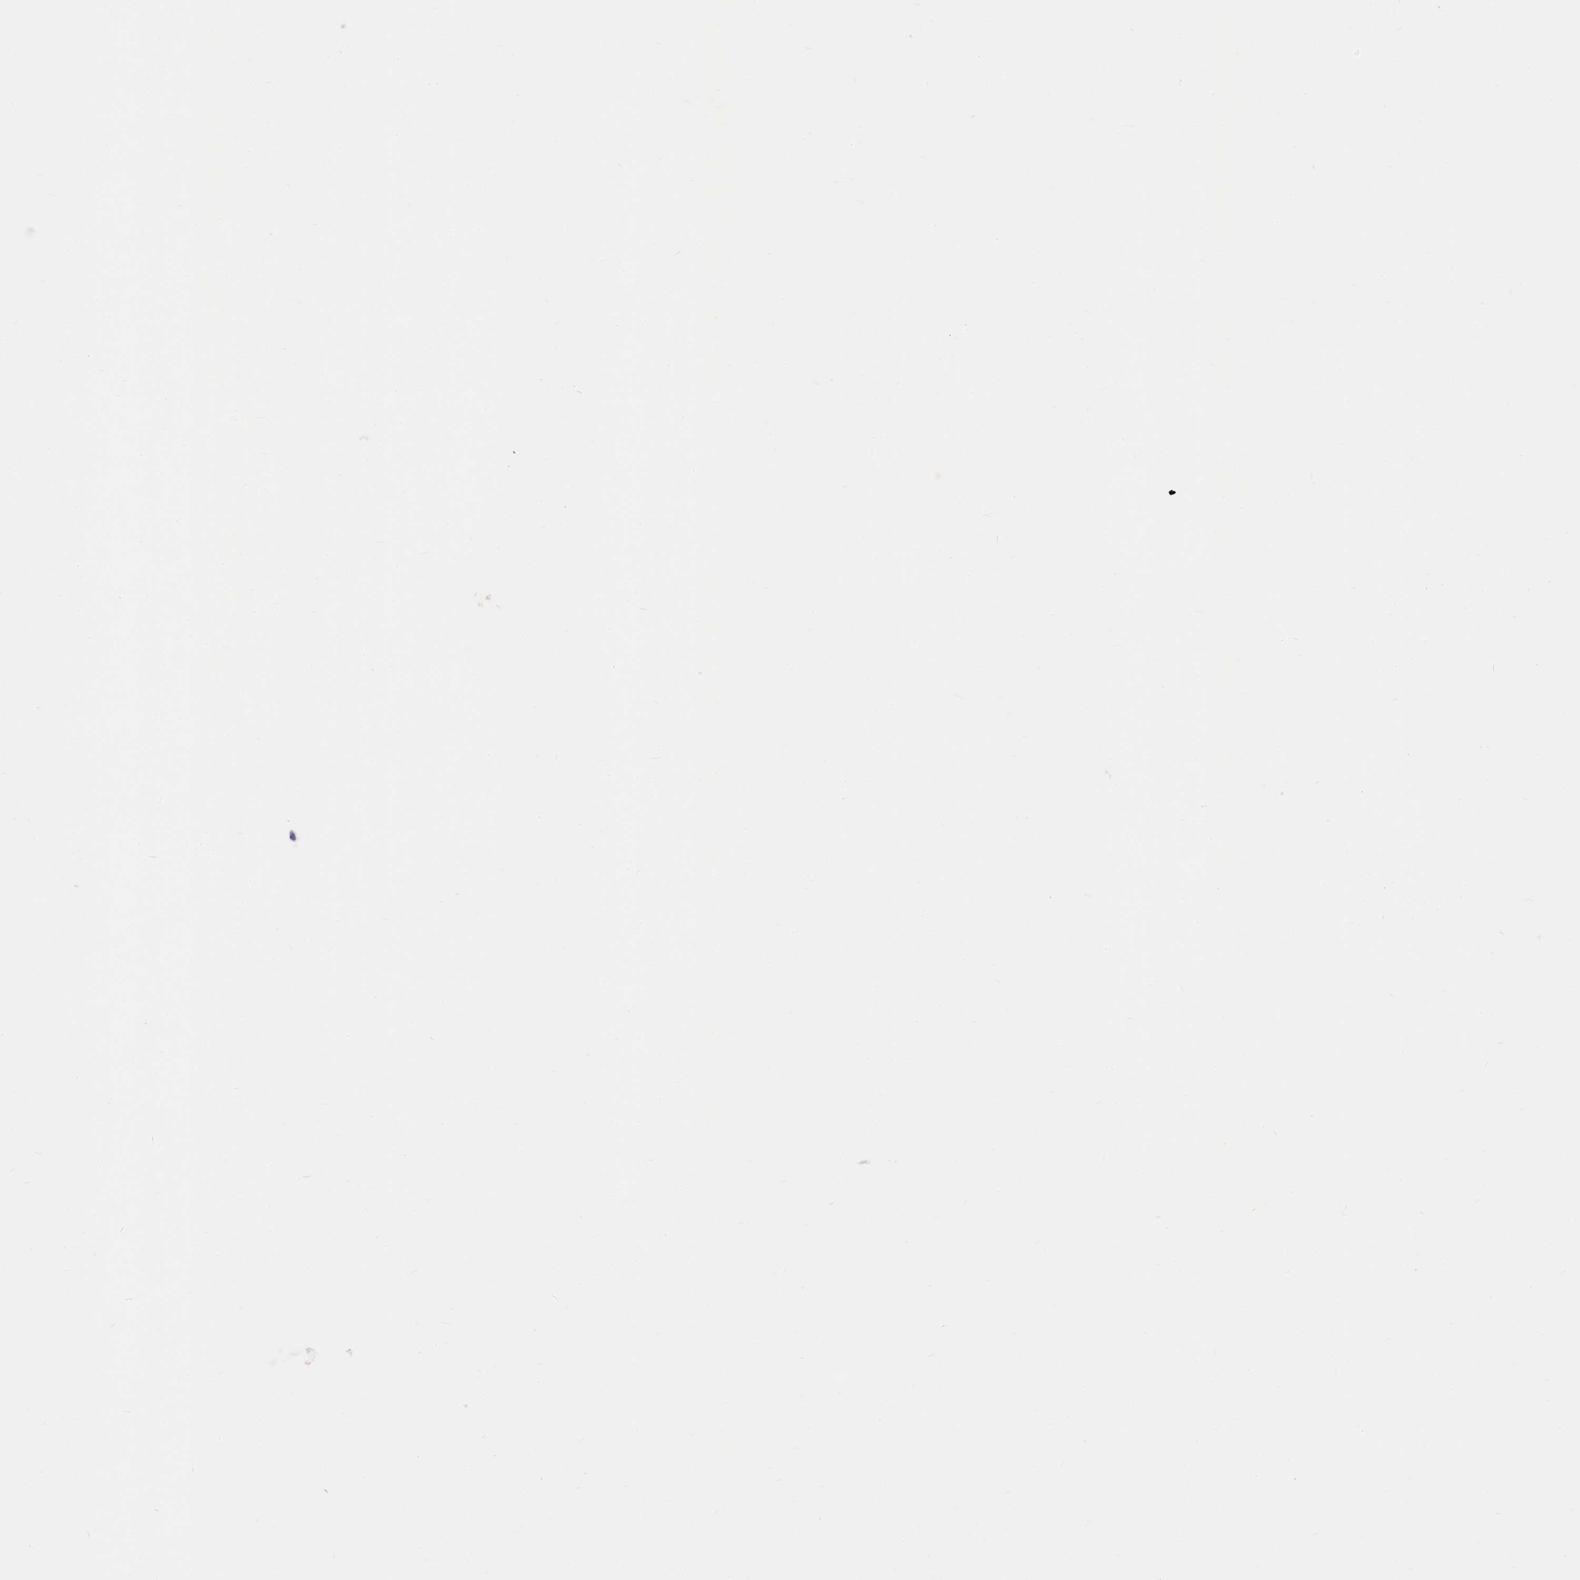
{"staining": {"intensity": "negative", "quantity": "none", "location": "none"}, "tissue": "glioma", "cell_type": "Tumor cells", "image_type": "cancer", "snomed": [{"axis": "morphology", "description": "Glioma, malignant, Low grade"}, {"axis": "topography", "description": "Brain"}], "caption": "IHC micrograph of human glioma stained for a protein (brown), which shows no positivity in tumor cells.", "gene": "PROCR", "patient": {"sex": "female", "age": 37}}